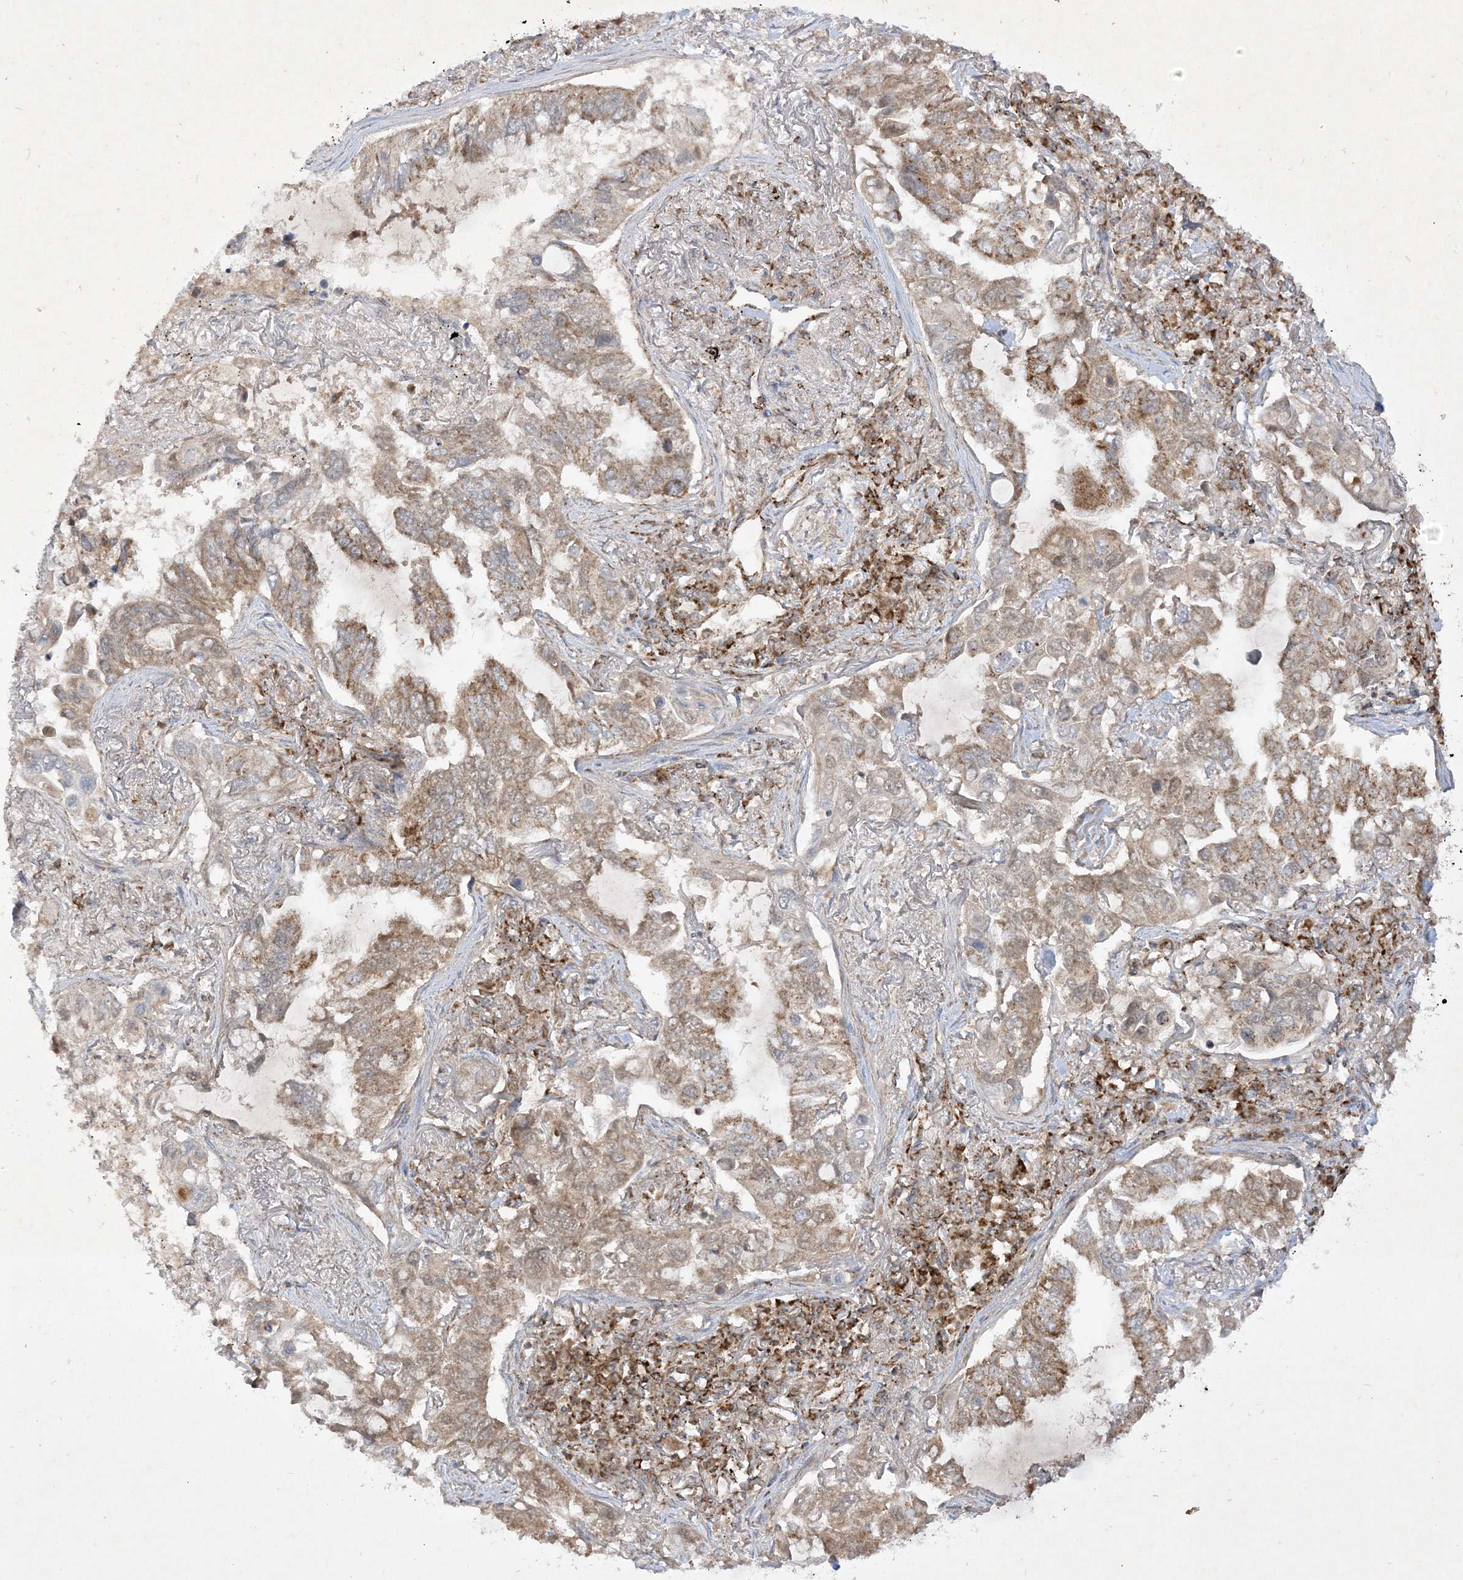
{"staining": {"intensity": "moderate", "quantity": ">75%", "location": "cytoplasmic/membranous"}, "tissue": "lung cancer", "cell_type": "Tumor cells", "image_type": "cancer", "snomed": [{"axis": "morphology", "description": "Adenocarcinoma, NOS"}, {"axis": "topography", "description": "Lung"}], "caption": "Tumor cells demonstrate medium levels of moderate cytoplasmic/membranous expression in about >75% of cells in human lung cancer (adenocarcinoma). The protein of interest is stained brown, and the nuclei are stained in blue (DAB IHC with brightfield microscopy, high magnification).", "gene": "NDUFAF3", "patient": {"sex": "male", "age": 64}}